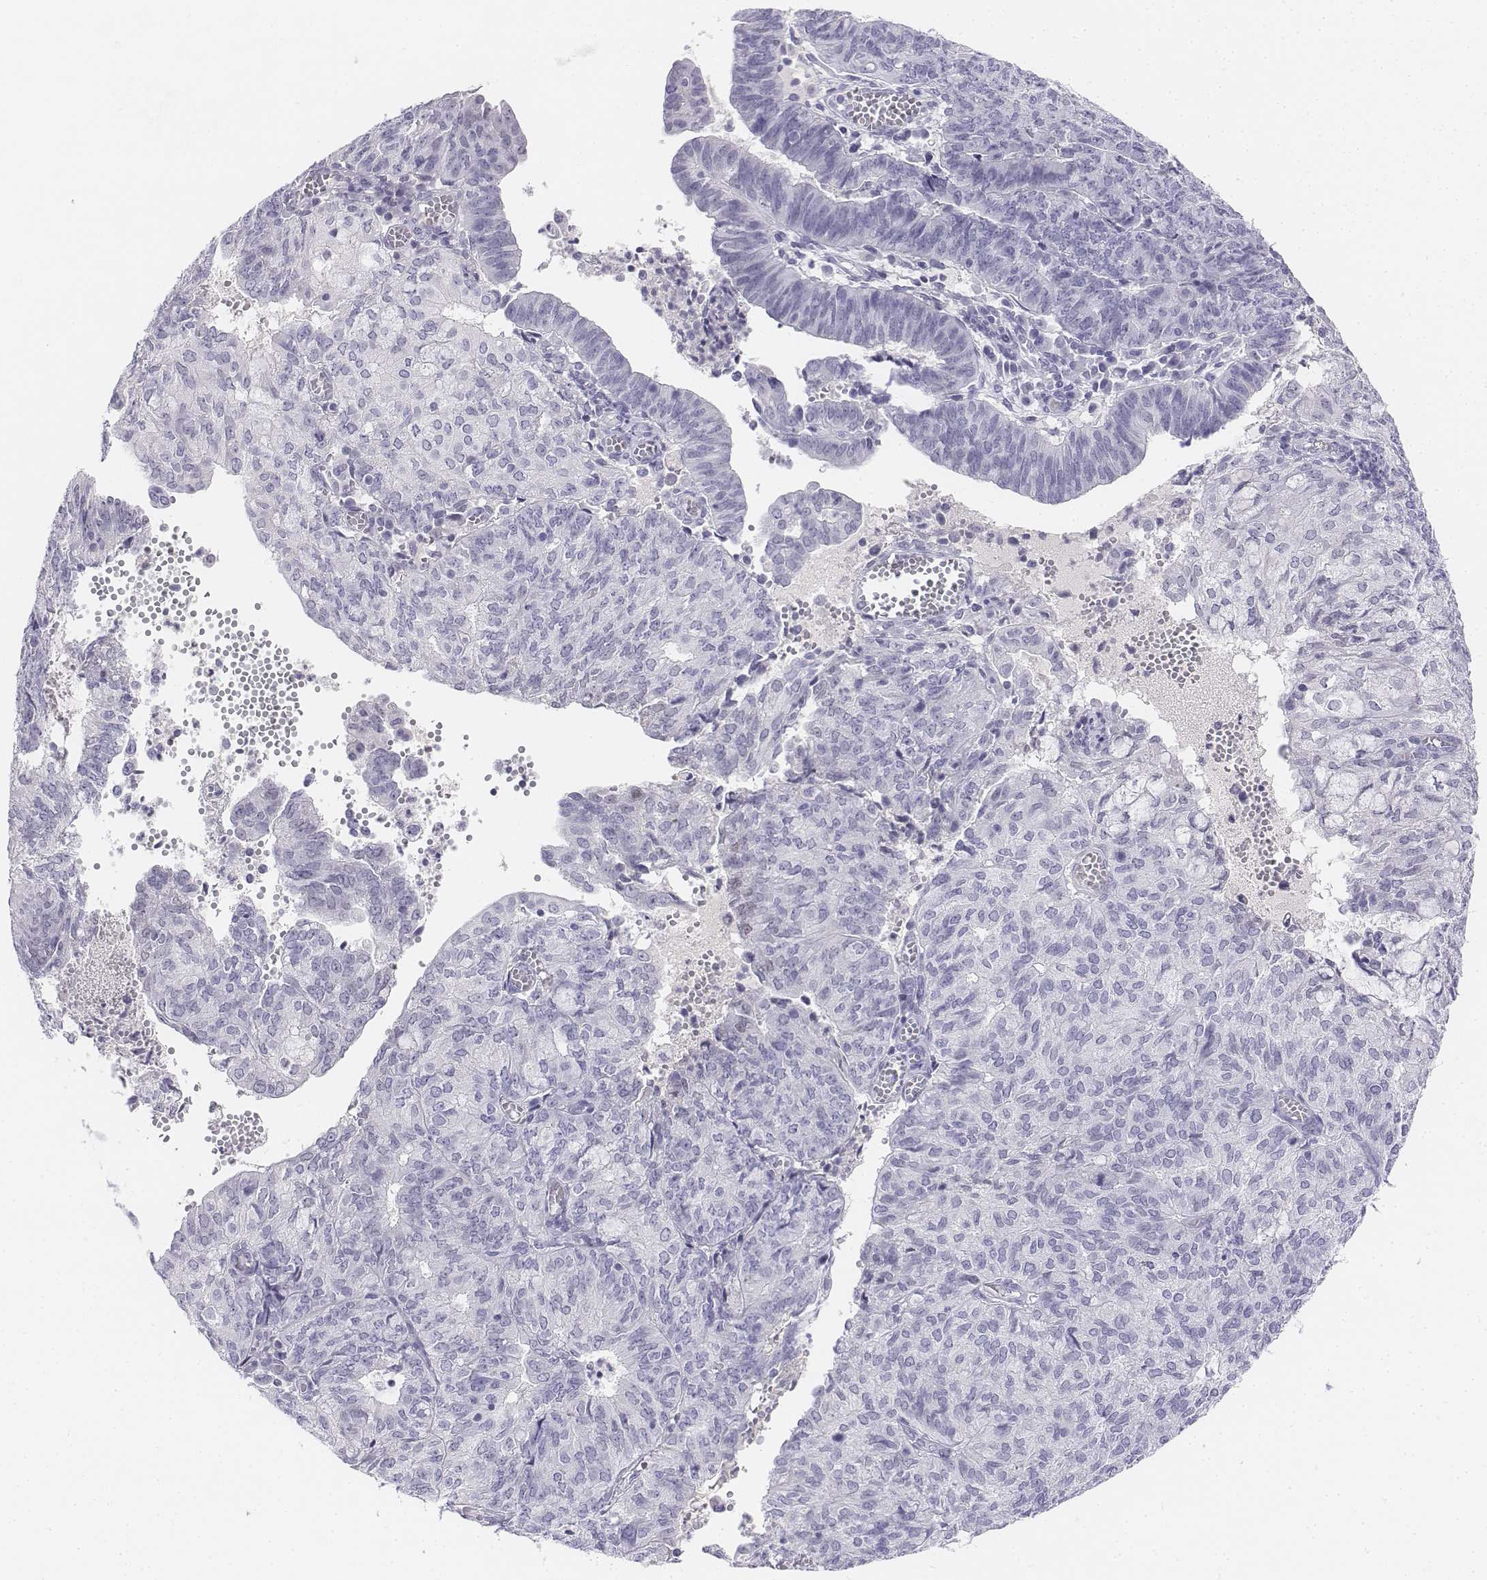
{"staining": {"intensity": "negative", "quantity": "none", "location": "none"}, "tissue": "endometrial cancer", "cell_type": "Tumor cells", "image_type": "cancer", "snomed": [{"axis": "morphology", "description": "Adenocarcinoma, NOS"}, {"axis": "topography", "description": "Endometrium"}], "caption": "Immunohistochemistry (IHC) micrograph of neoplastic tissue: endometrial cancer (adenocarcinoma) stained with DAB displays no significant protein expression in tumor cells.", "gene": "UCN2", "patient": {"sex": "female", "age": 82}}